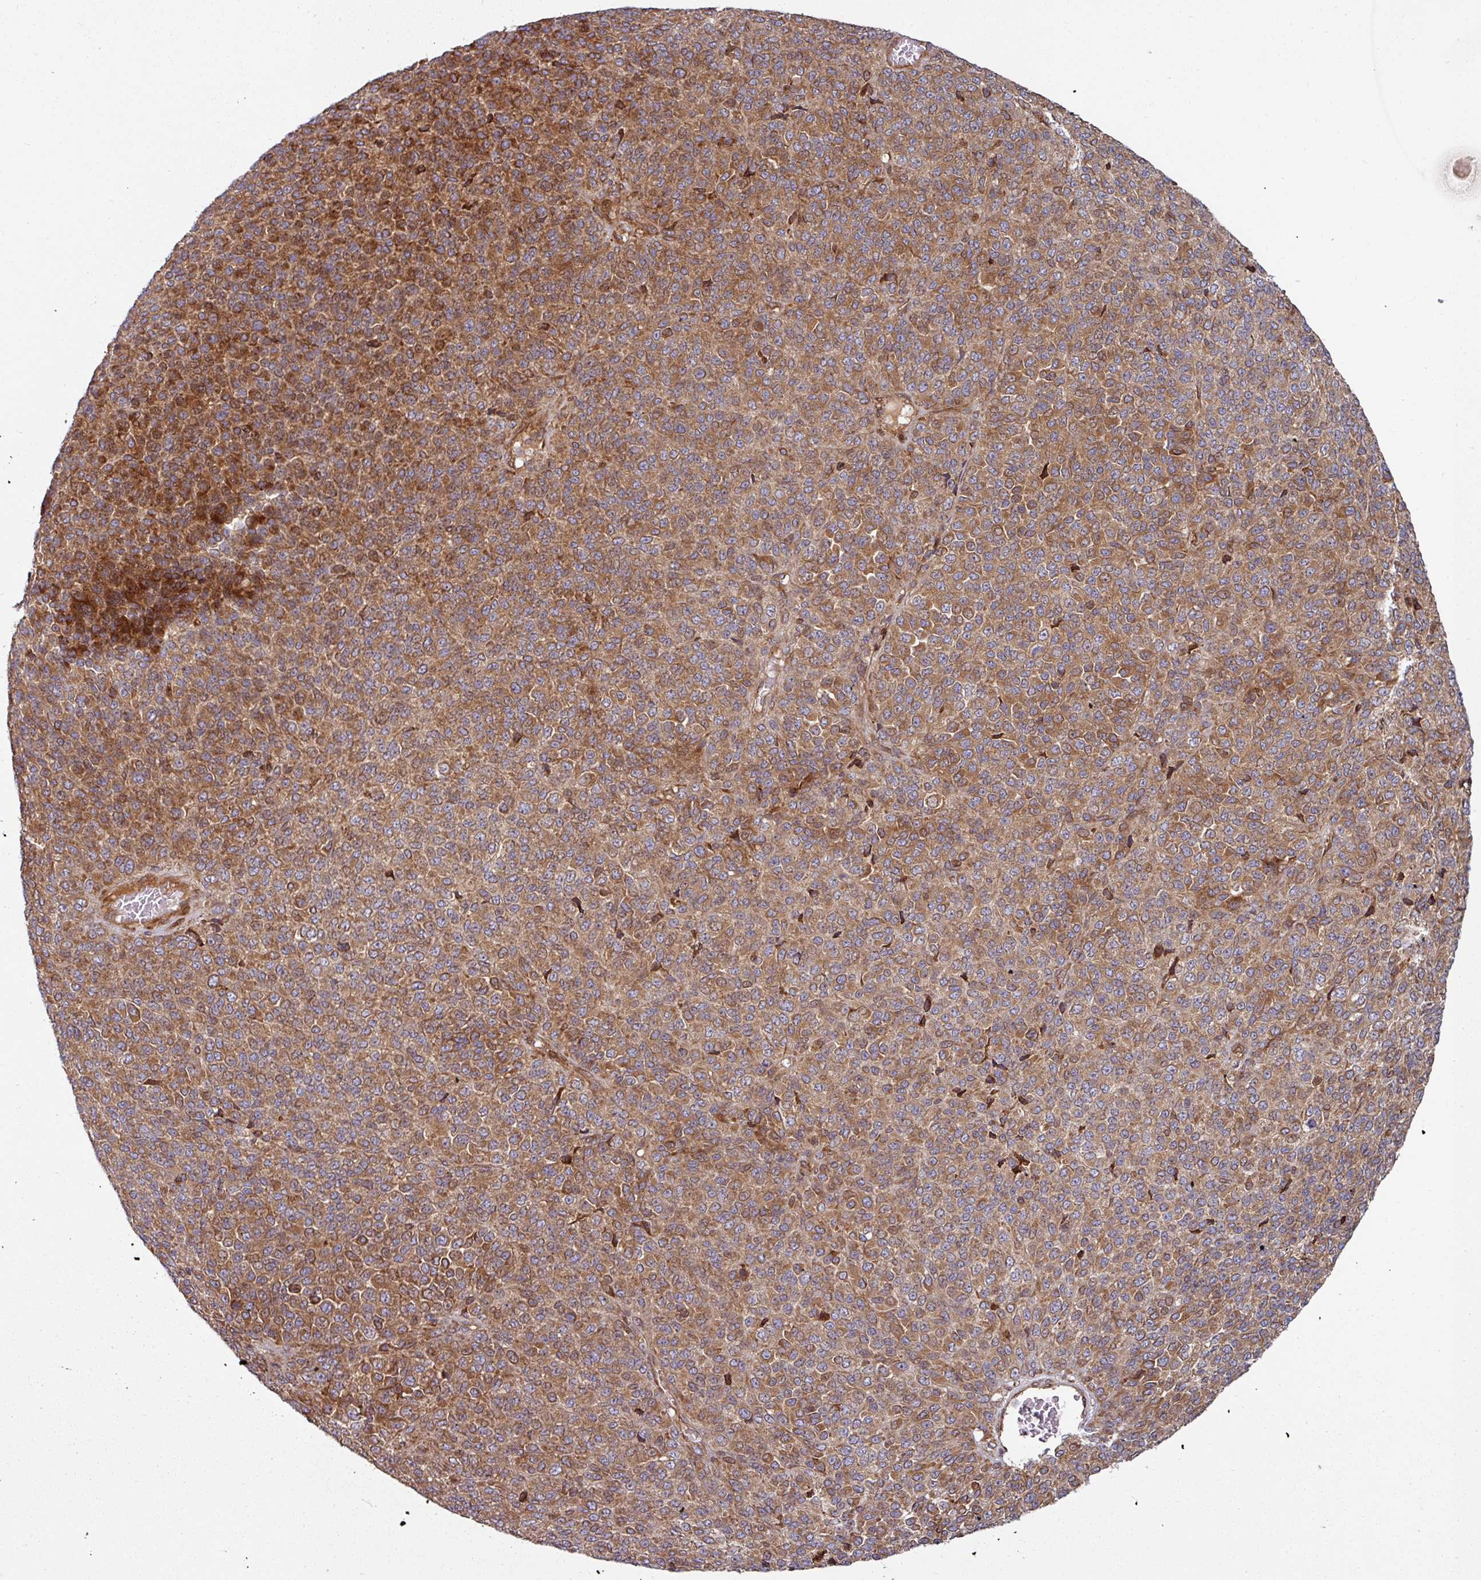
{"staining": {"intensity": "strong", "quantity": ">75%", "location": "cytoplasmic/membranous"}, "tissue": "melanoma", "cell_type": "Tumor cells", "image_type": "cancer", "snomed": [{"axis": "morphology", "description": "Malignant melanoma, Metastatic site"}, {"axis": "topography", "description": "Brain"}], "caption": "DAB immunohistochemical staining of malignant melanoma (metastatic site) demonstrates strong cytoplasmic/membranous protein expression in about >75% of tumor cells.", "gene": "RAB5A", "patient": {"sex": "female", "age": 56}}